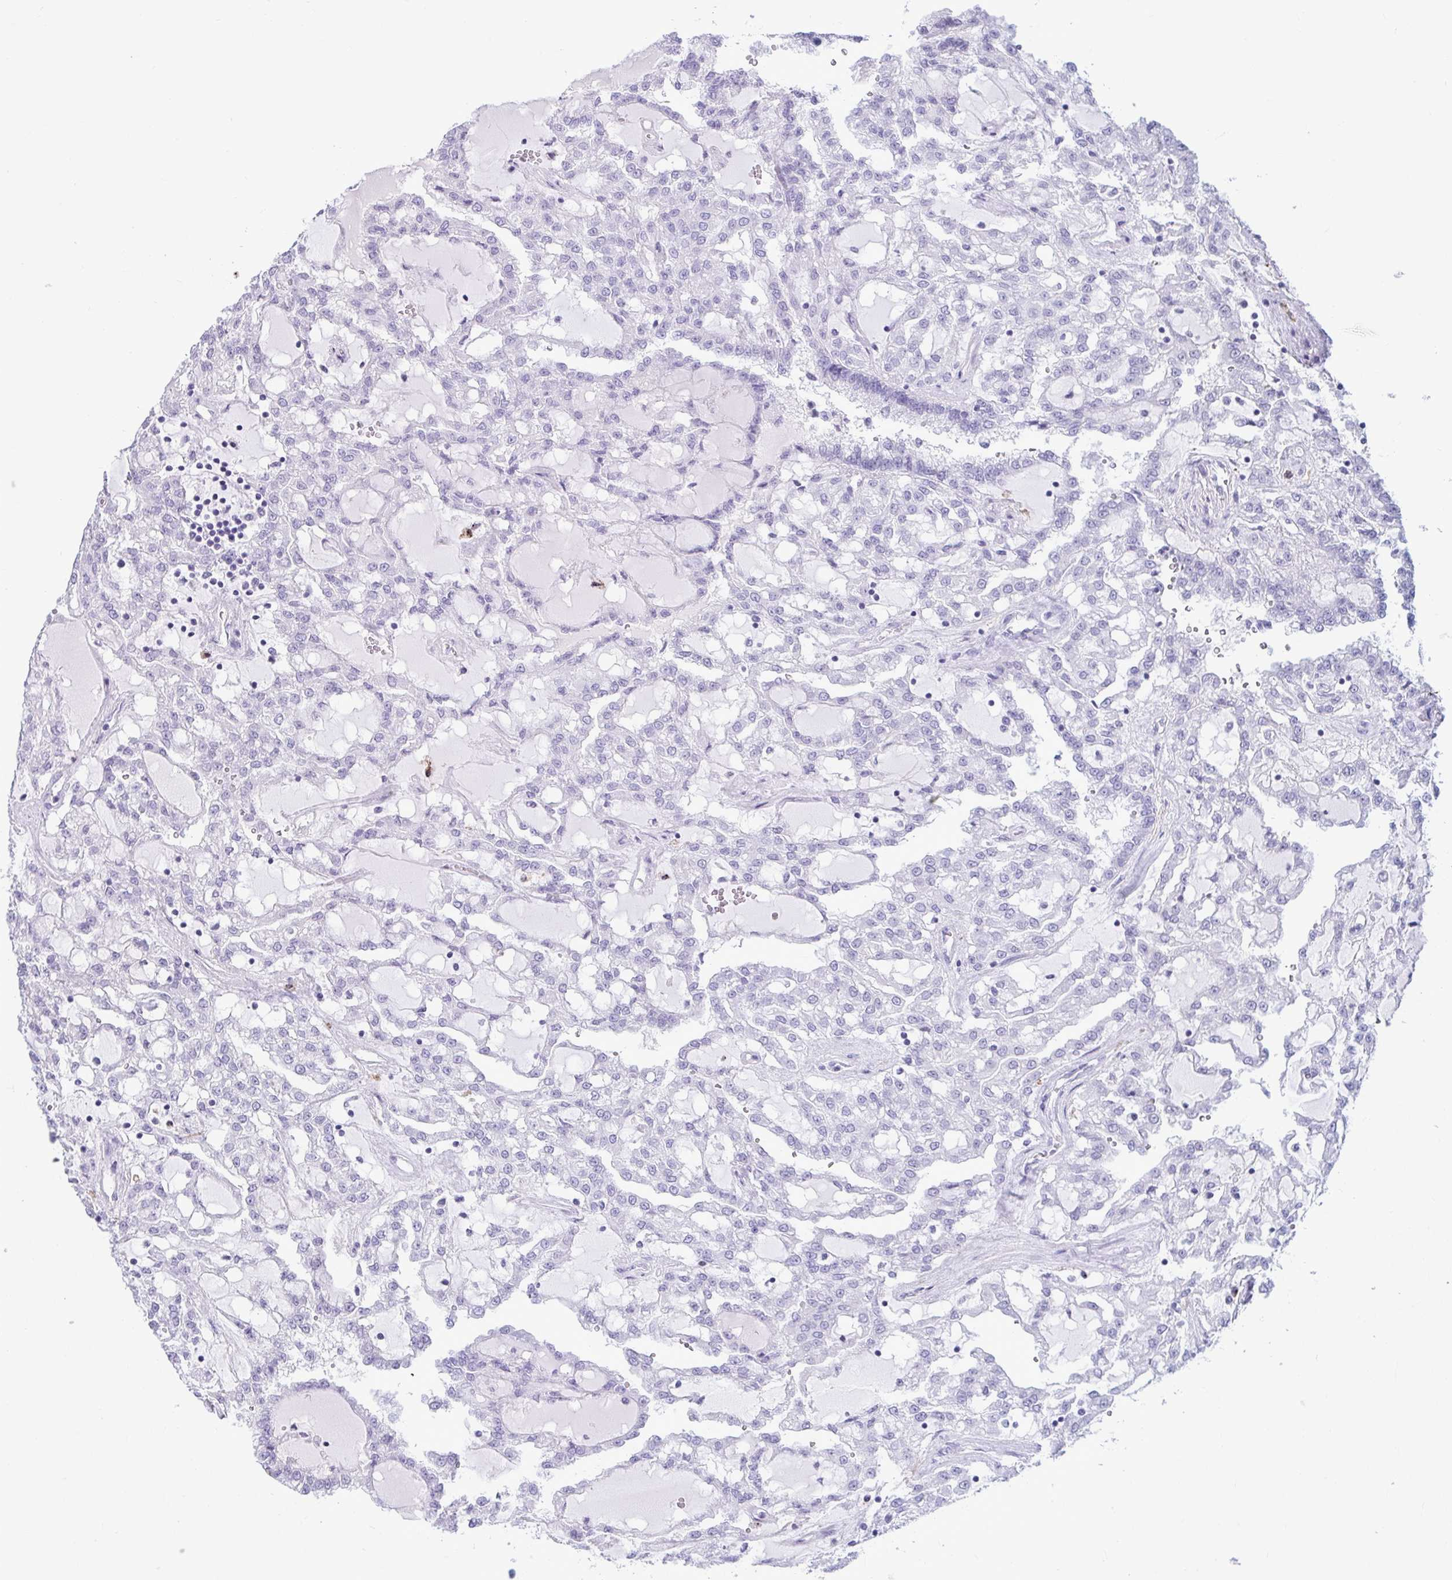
{"staining": {"intensity": "negative", "quantity": "none", "location": "none"}, "tissue": "renal cancer", "cell_type": "Tumor cells", "image_type": "cancer", "snomed": [{"axis": "morphology", "description": "Adenocarcinoma, NOS"}, {"axis": "topography", "description": "Kidney"}], "caption": "Tumor cells show no significant protein positivity in renal adenocarcinoma.", "gene": "ANKRD60", "patient": {"sex": "male", "age": 63}}